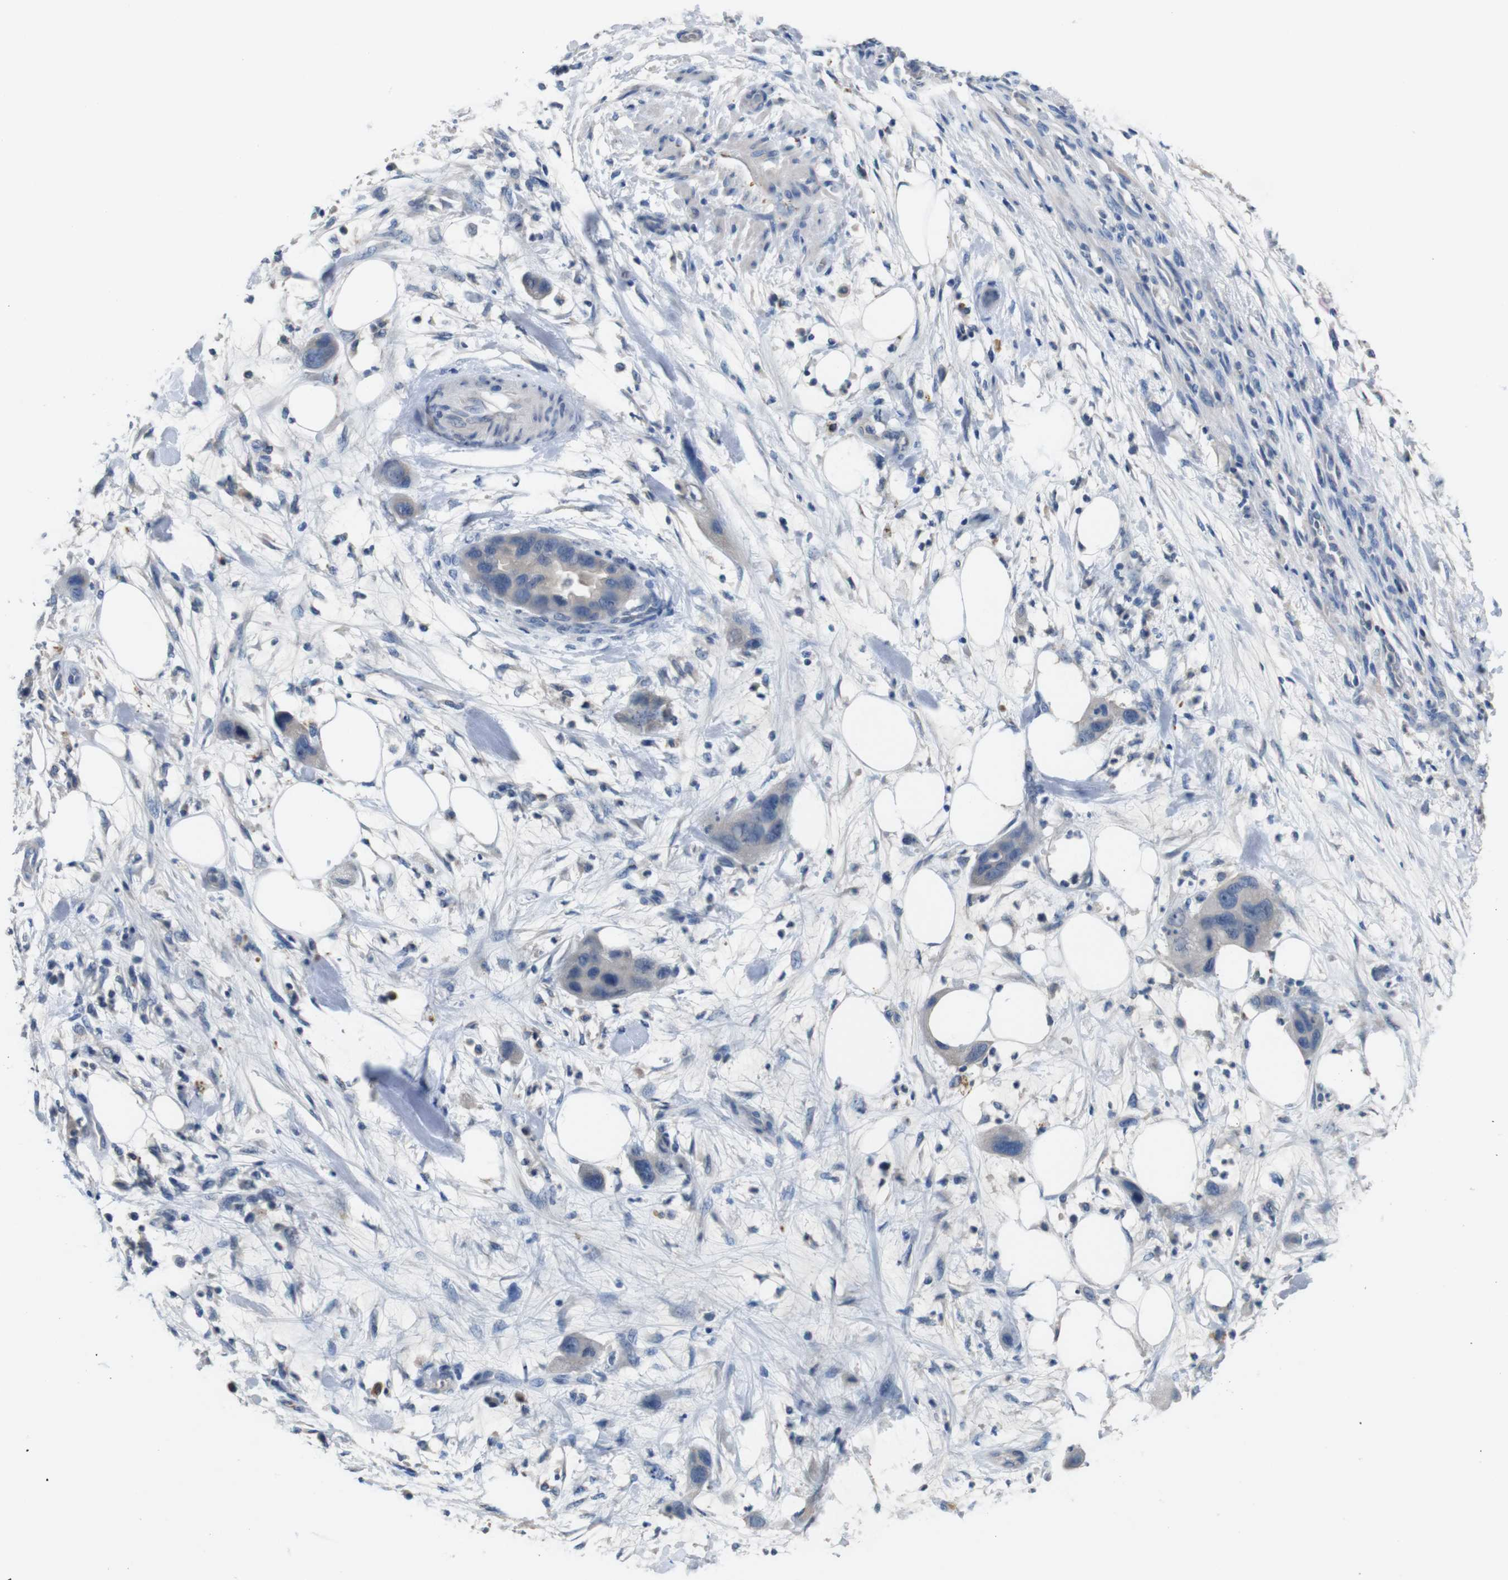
{"staining": {"intensity": "negative", "quantity": "none", "location": "none"}, "tissue": "pancreatic cancer", "cell_type": "Tumor cells", "image_type": "cancer", "snomed": [{"axis": "morphology", "description": "Adenocarcinoma, NOS"}, {"axis": "topography", "description": "Pancreas"}], "caption": "High power microscopy micrograph of an IHC image of pancreatic cancer, revealing no significant expression in tumor cells. (DAB (3,3'-diaminobenzidine) IHC with hematoxylin counter stain).", "gene": "SLC2A8", "patient": {"sex": "female", "age": 71}}